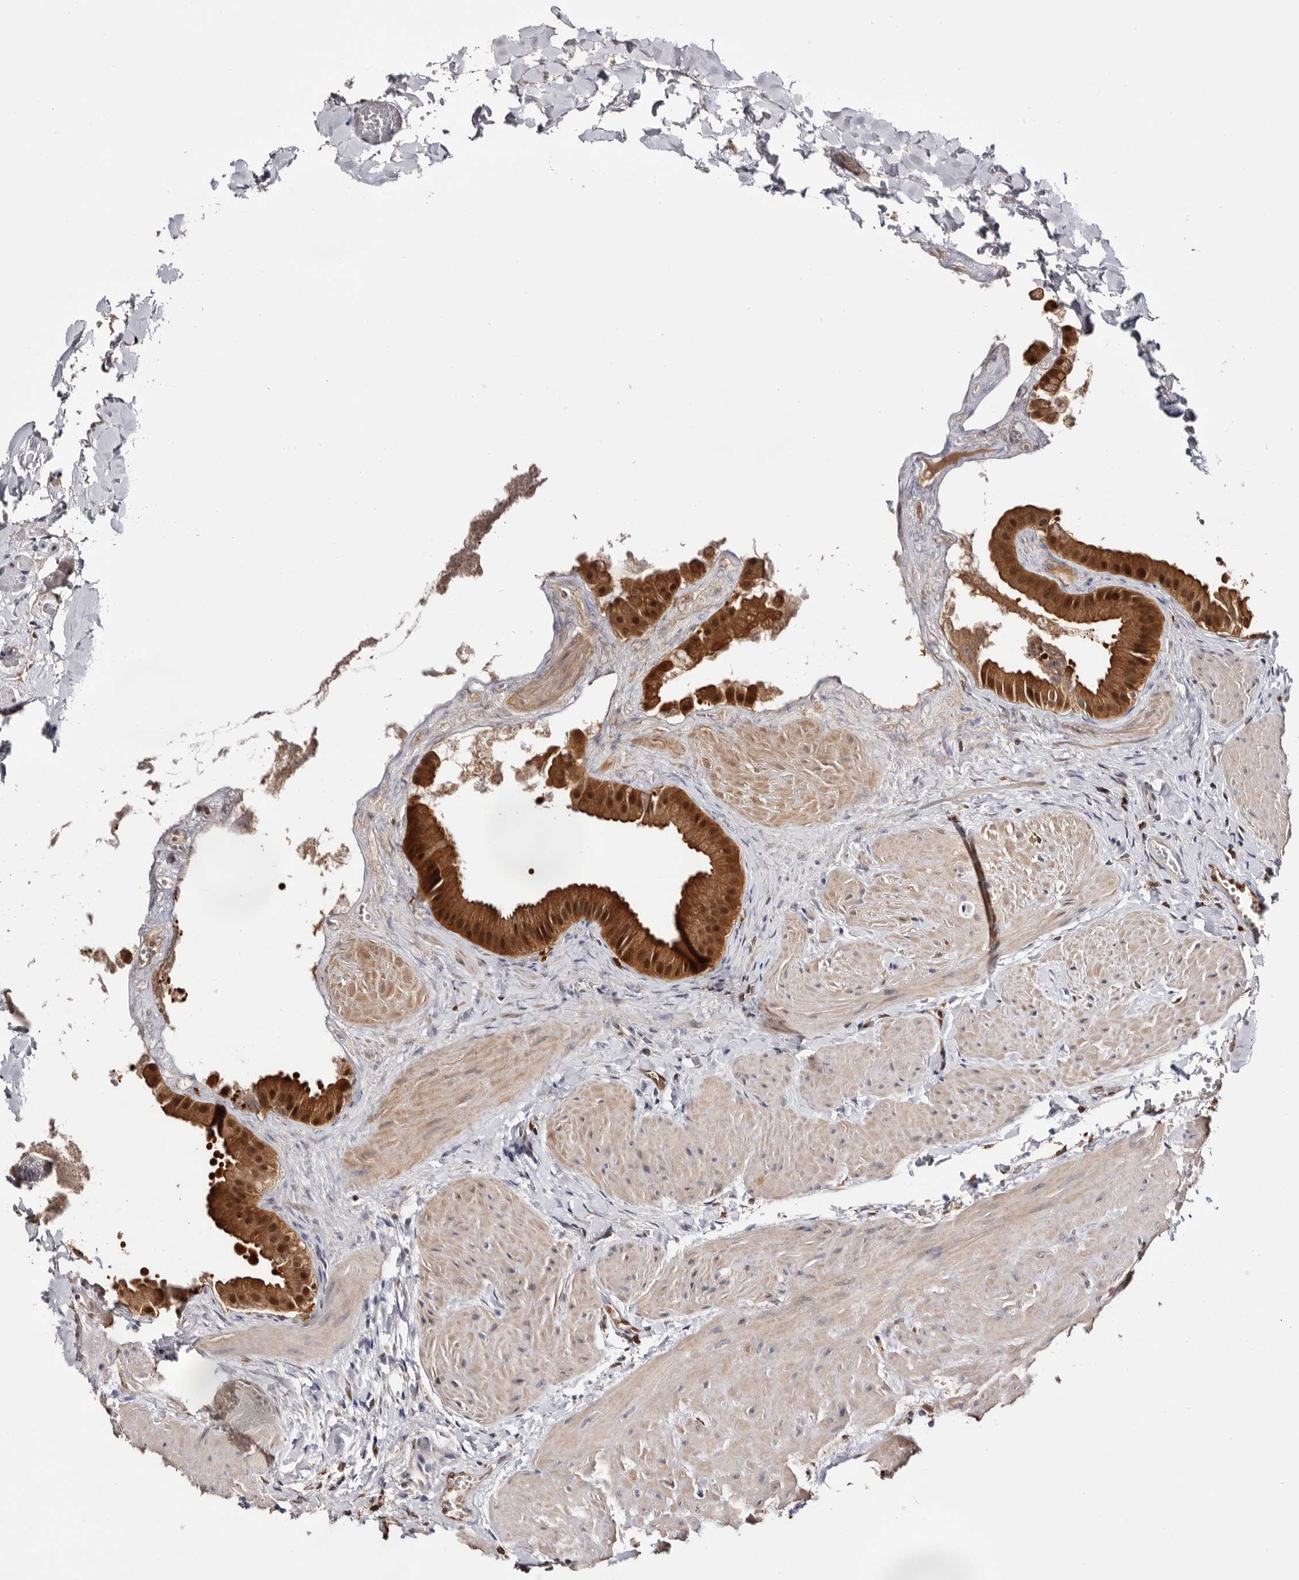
{"staining": {"intensity": "strong", "quantity": ">75%", "location": "cytoplasmic/membranous,nuclear"}, "tissue": "gallbladder", "cell_type": "Glandular cells", "image_type": "normal", "snomed": [{"axis": "morphology", "description": "Normal tissue, NOS"}, {"axis": "topography", "description": "Gallbladder"}], "caption": "Normal gallbladder shows strong cytoplasmic/membranous,nuclear expression in about >75% of glandular cells The staining was performed using DAB to visualize the protein expression in brown, while the nuclei were stained in blue with hematoxylin (Magnification: 20x)..", "gene": "TP53I3", "patient": {"sex": "male", "age": 55}}